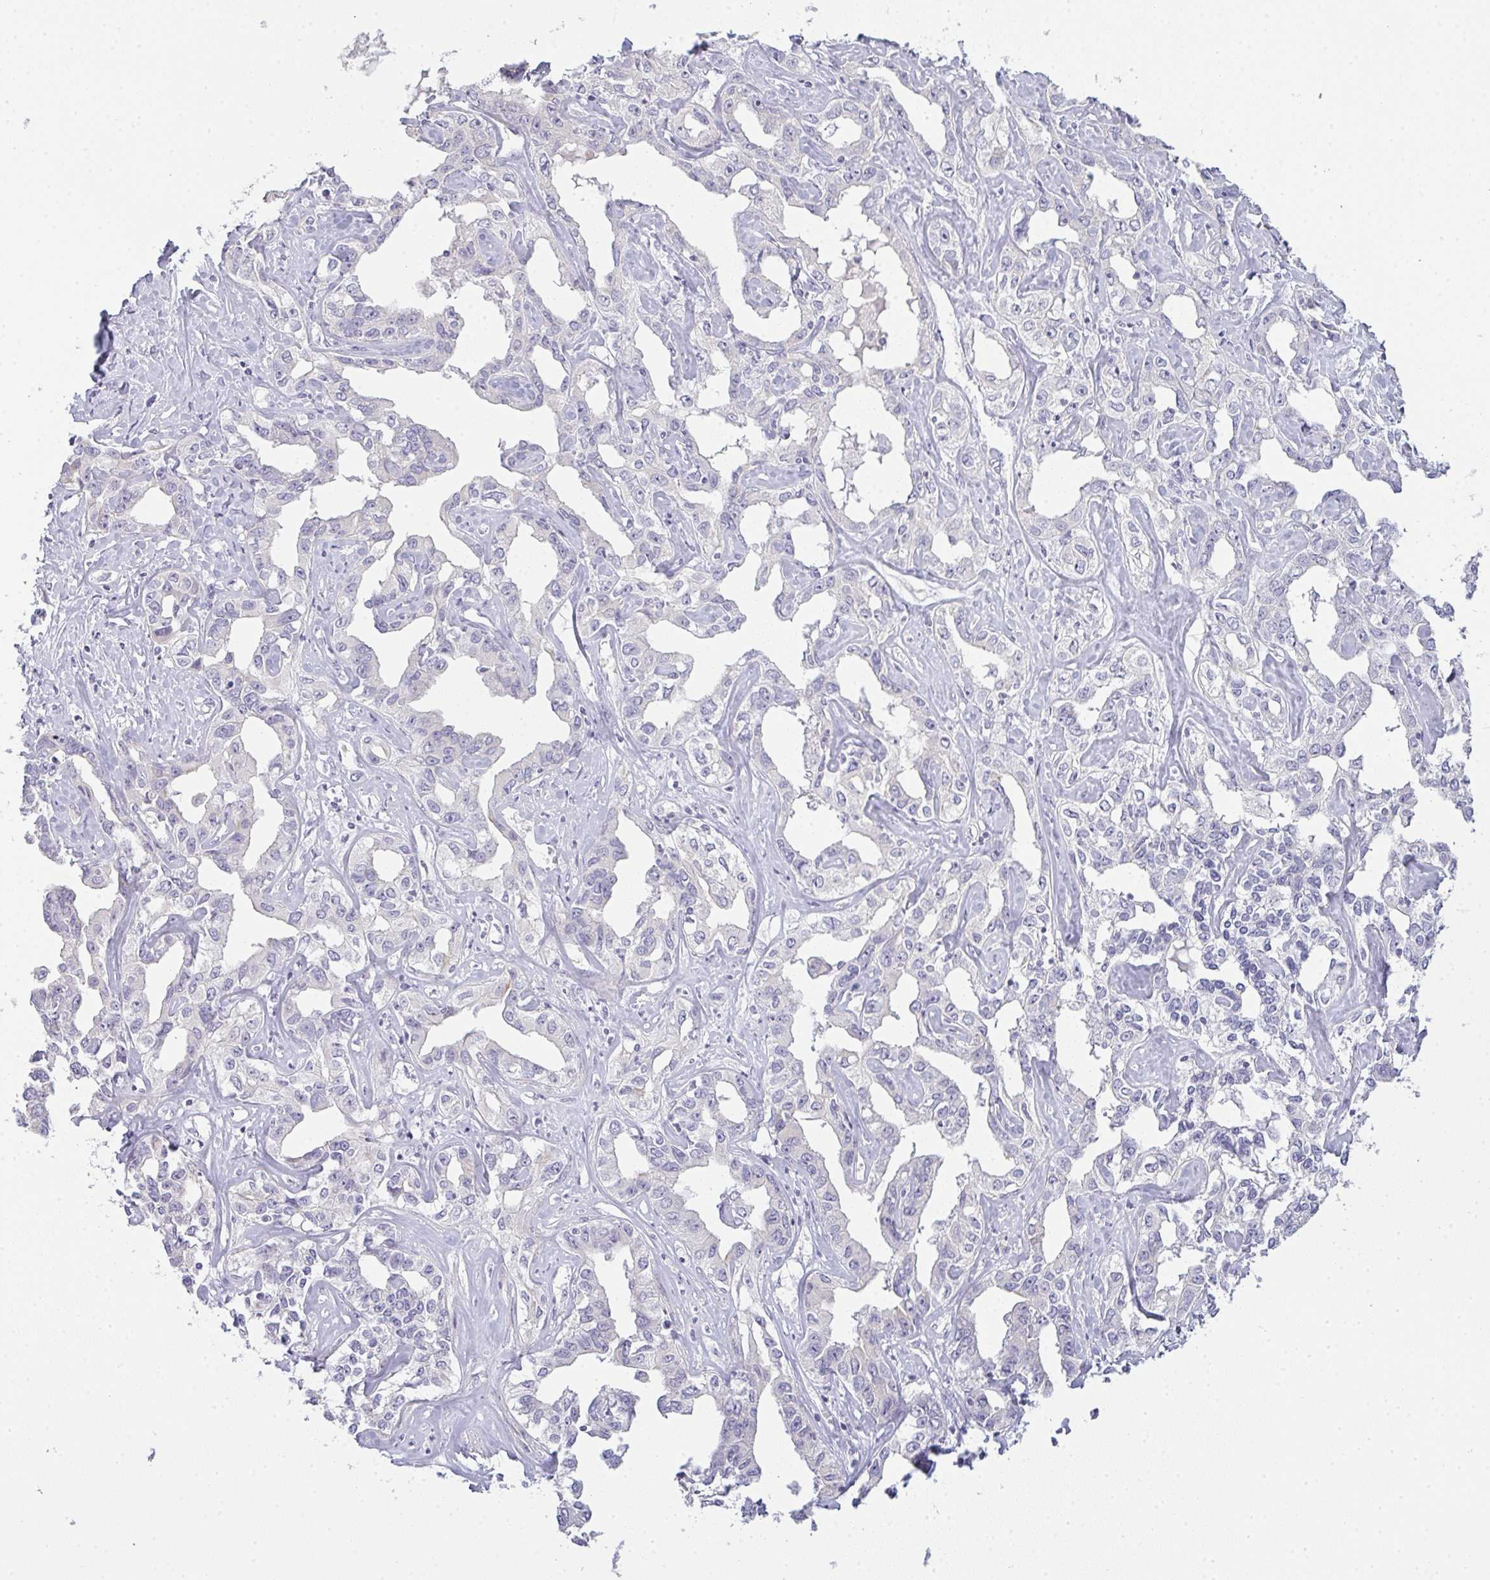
{"staining": {"intensity": "negative", "quantity": "none", "location": "none"}, "tissue": "liver cancer", "cell_type": "Tumor cells", "image_type": "cancer", "snomed": [{"axis": "morphology", "description": "Cholangiocarcinoma"}, {"axis": "topography", "description": "Liver"}], "caption": "Liver cancer was stained to show a protein in brown. There is no significant staining in tumor cells.", "gene": "SIRPB2", "patient": {"sex": "male", "age": 59}}